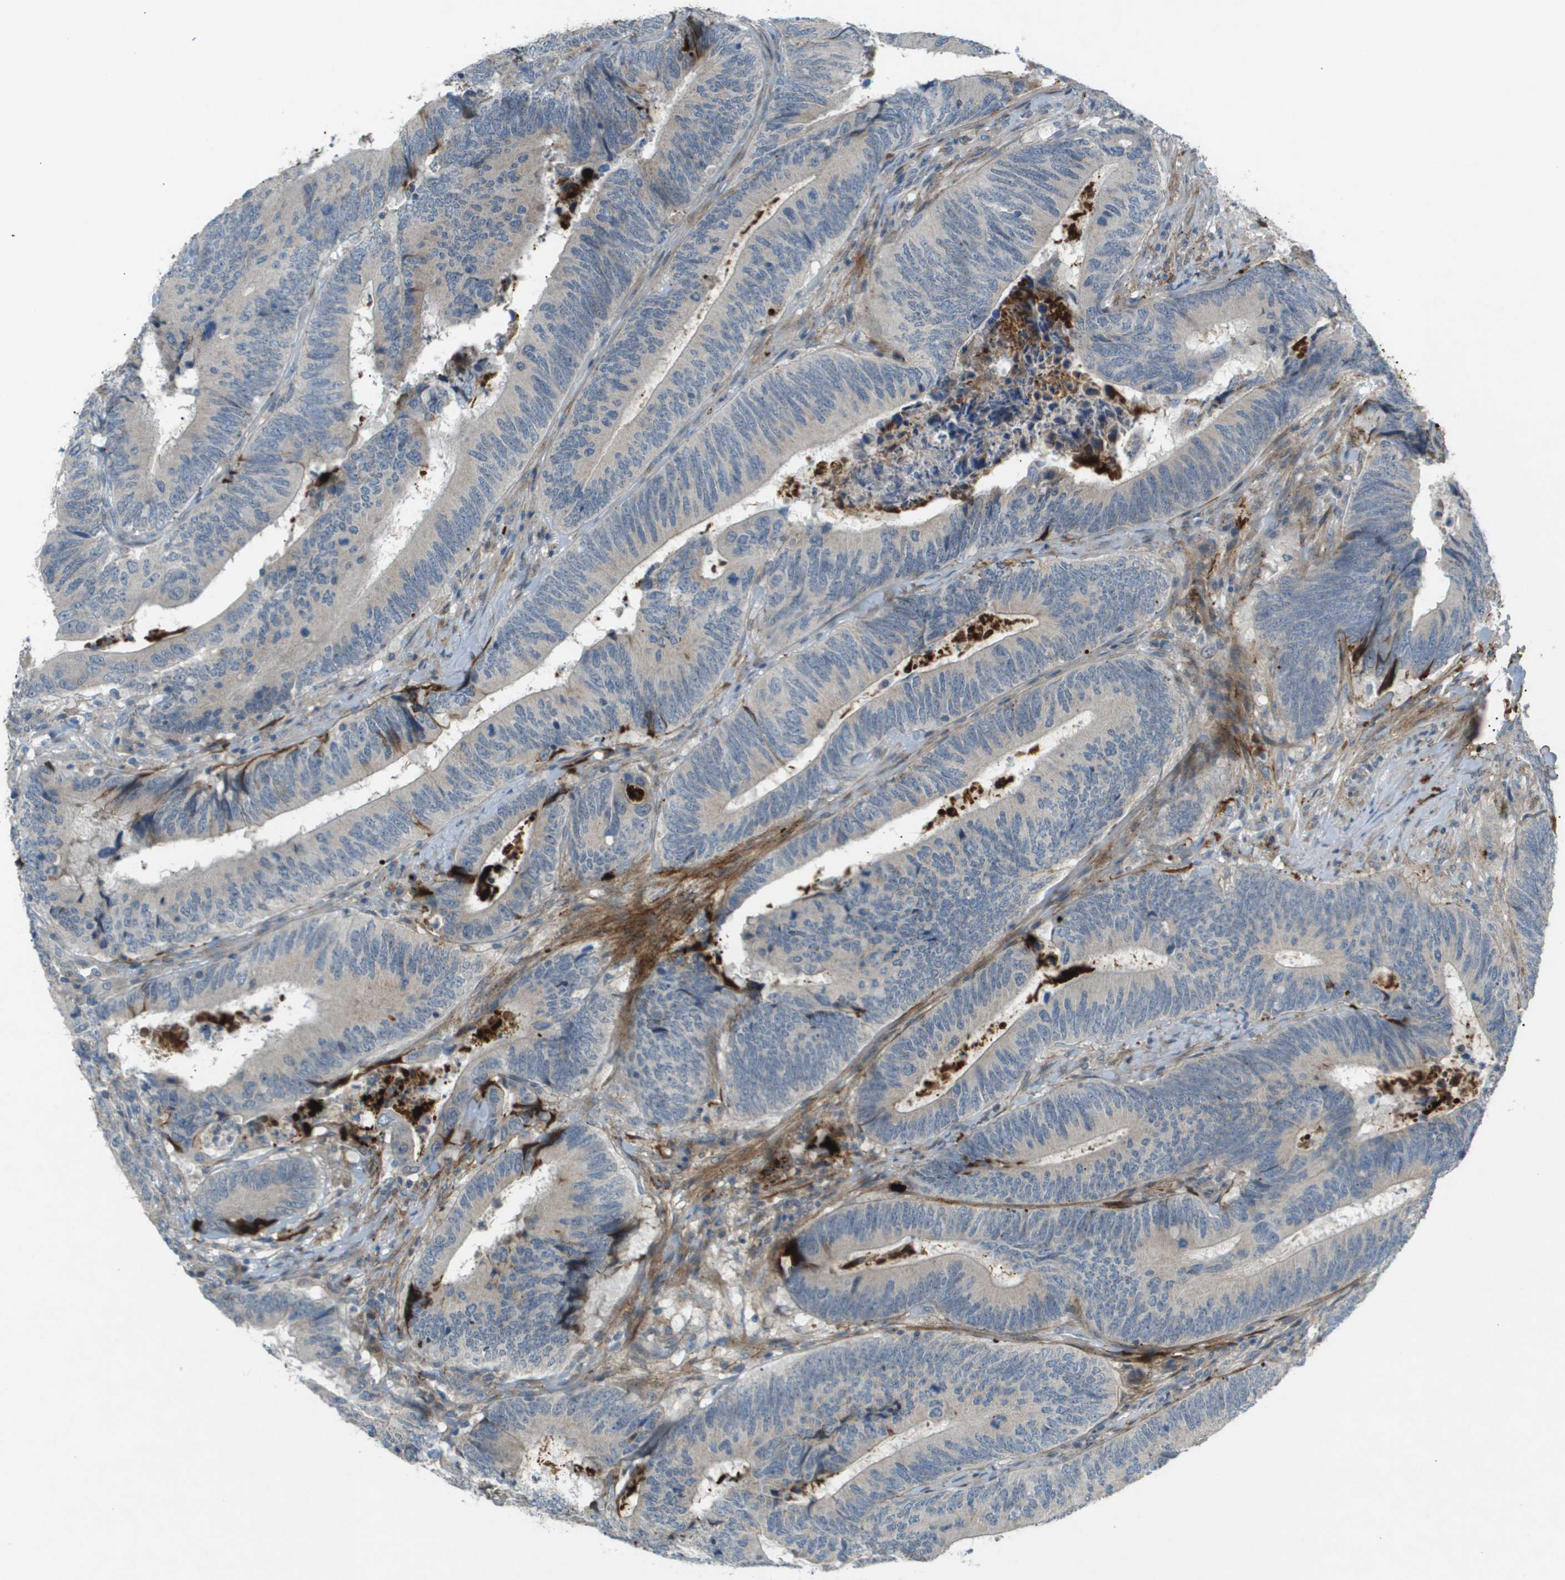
{"staining": {"intensity": "negative", "quantity": "none", "location": "none"}, "tissue": "colorectal cancer", "cell_type": "Tumor cells", "image_type": "cancer", "snomed": [{"axis": "morphology", "description": "Normal tissue, NOS"}, {"axis": "morphology", "description": "Adenocarcinoma, NOS"}, {"axis": "topography", "description": "Colon"}], "caption": "High power microscopy photomicrograph of an immunohistochemistry photomicrograph of colorectal cancer, revealing no significant expression in tumor cells. (IHC, brightfield microscopy, high magnification).", "gene": "VTN", "patient": {"sex": "male", "age": 56}}